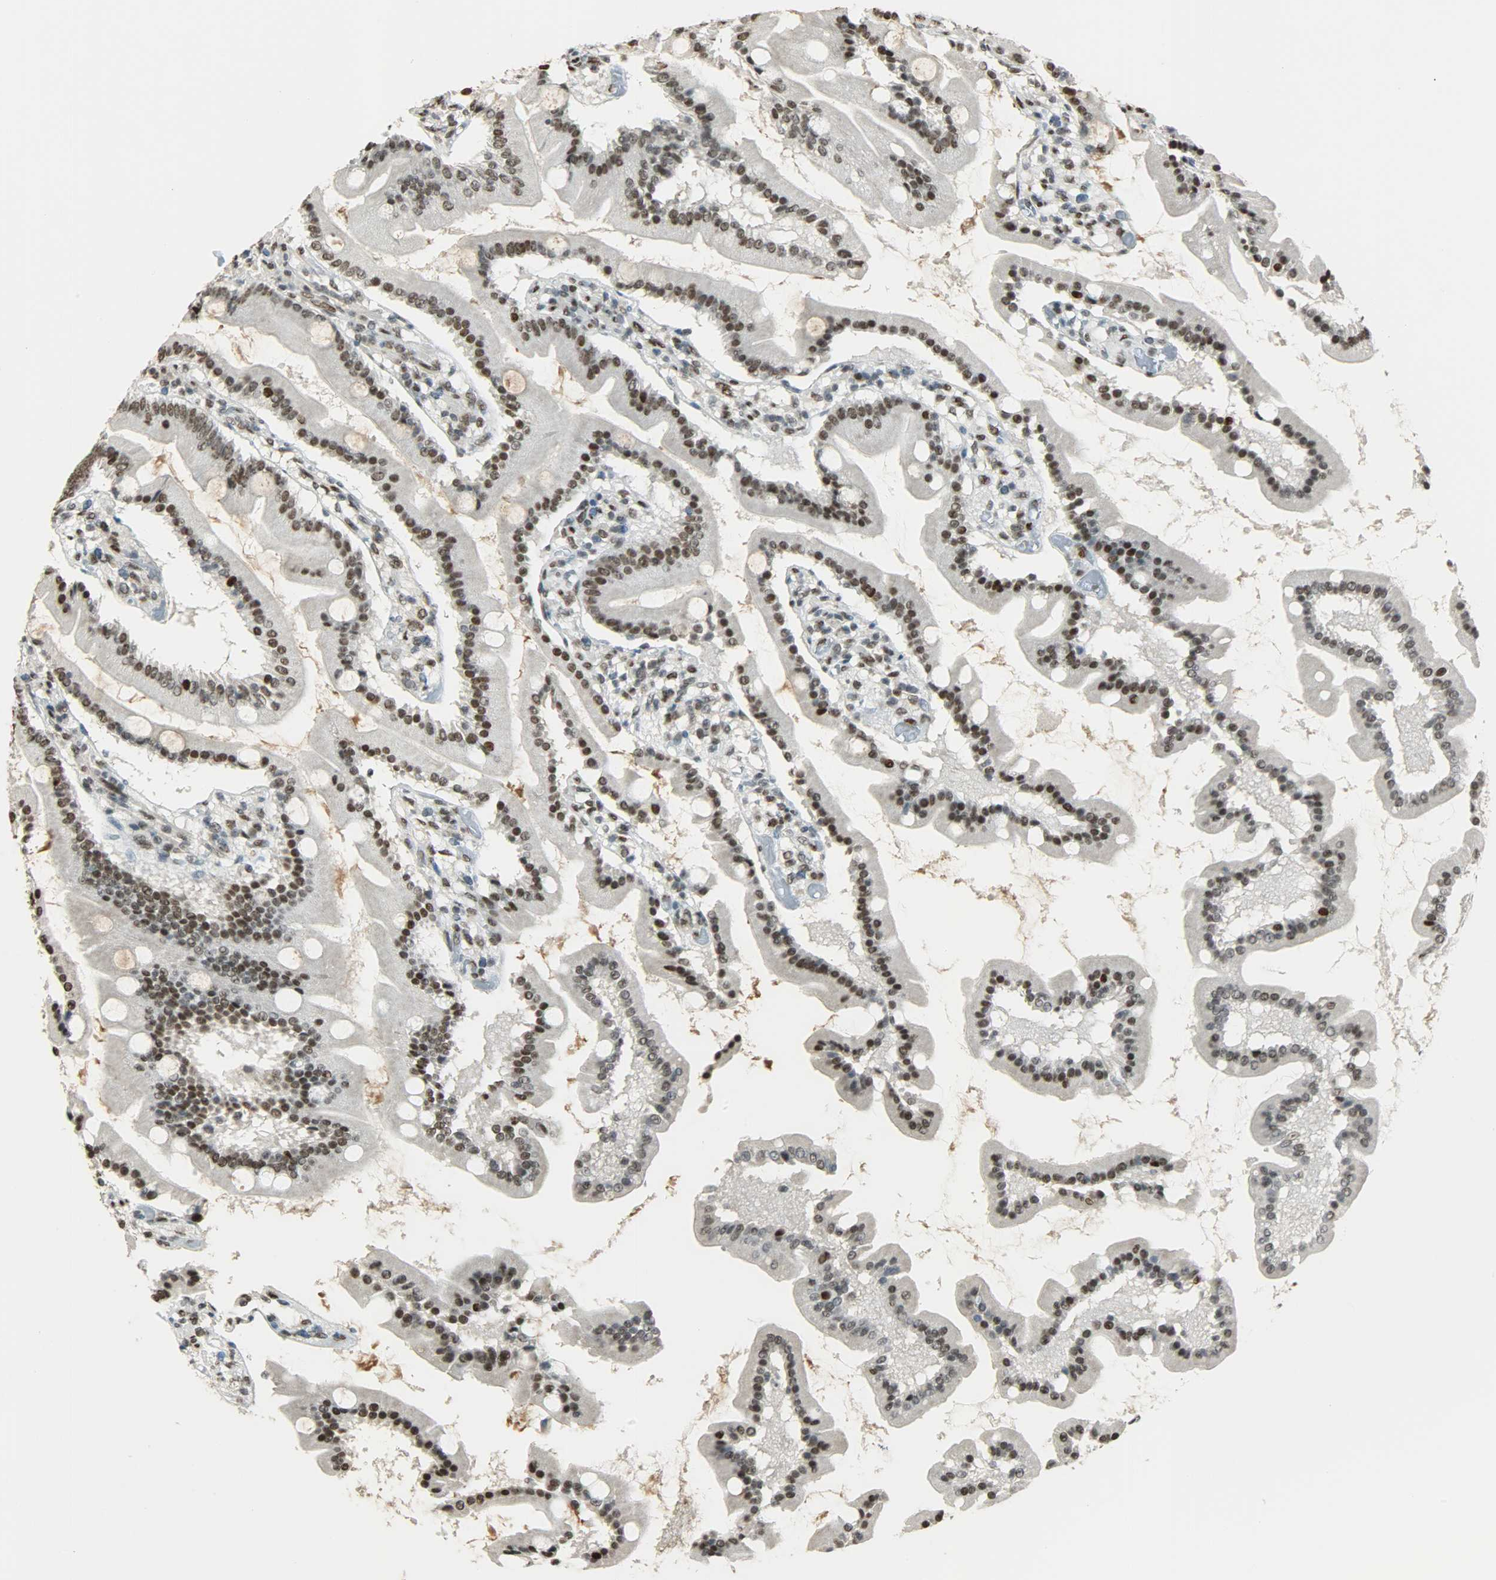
{"staining": {"intensity": "strong", "quantity": ">75%", "location": "nuclear"}, "tissue": "duodenum", "cell_type": "Glandular cells", "image_type": "normal", "snomed": [{"axis": "morphology", "description": "Normal tissue, NOS"}, {"axis": "topography", "description": "Duodenum"}], "caption": "Immunohistochemistry image of unremarkable human duodenum stained for a protein (brown), which demonstrates high levels of strong nuclear positivity in about >75% of glandular cells.", "gene": "MYEF2", "patient": {"sex": "female", "age": 64}}